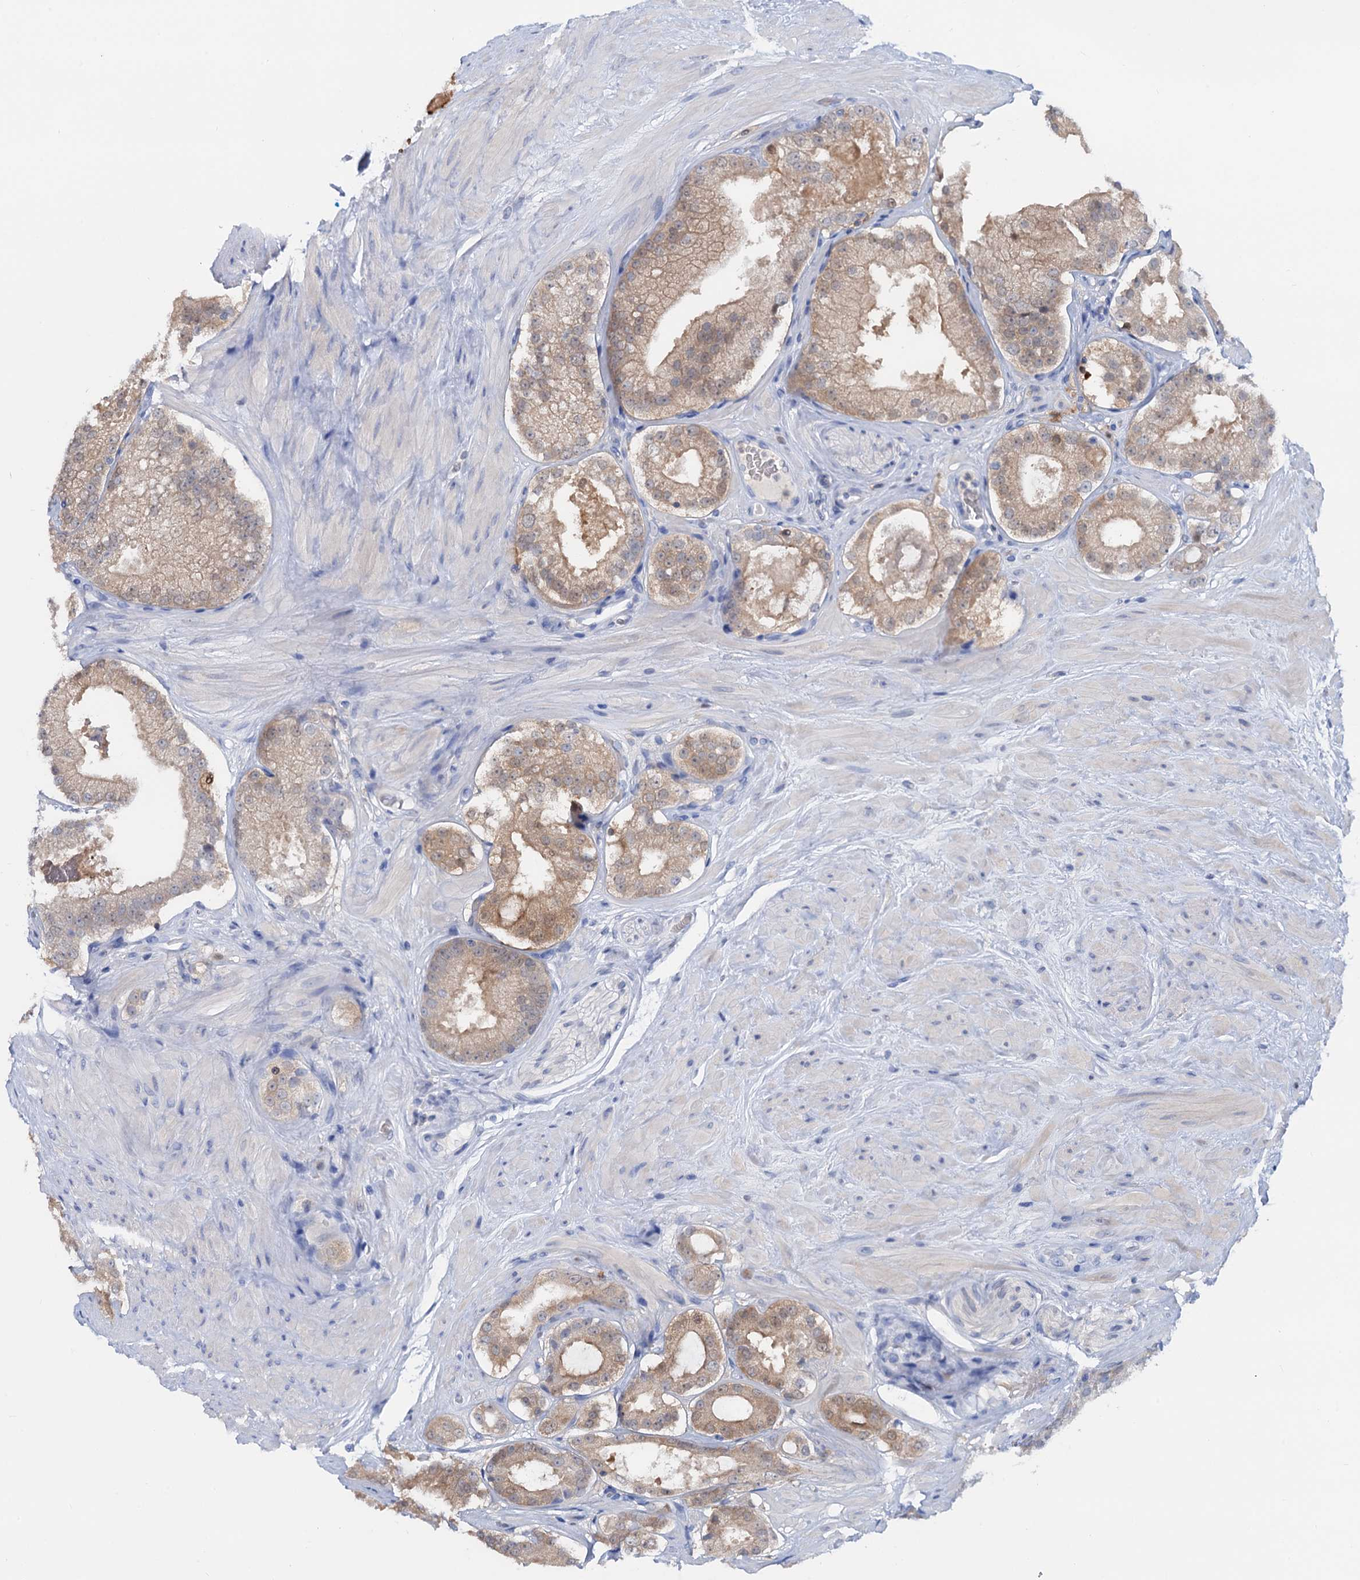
{"staining": {"intensity": "weak", "quantity": ">75%", "location": "cytoplasmic/membranous"}, "tissue": "prostate cancer", "cell_type": "Tumor cells", "image_type": "cancer", "snomed": [{"axis": "morphology", "description": "Adenocarcinoma, High grade"}, {"axis": "topography", "description": "Prostate"}], "caption": "IHC staining of prostate cancer, which exhibits low levels of weak cytoplasmic/membranous positivity in about >75% of tumor cells indicating weak cytoplasmic/membranous protein expression. The staining was performed using DAB (brown) for protein detection and nuclei were counterstained in hematoxylin (blue).", "gene": "FAH", "patient": {"sex": "male", "age": 65}}